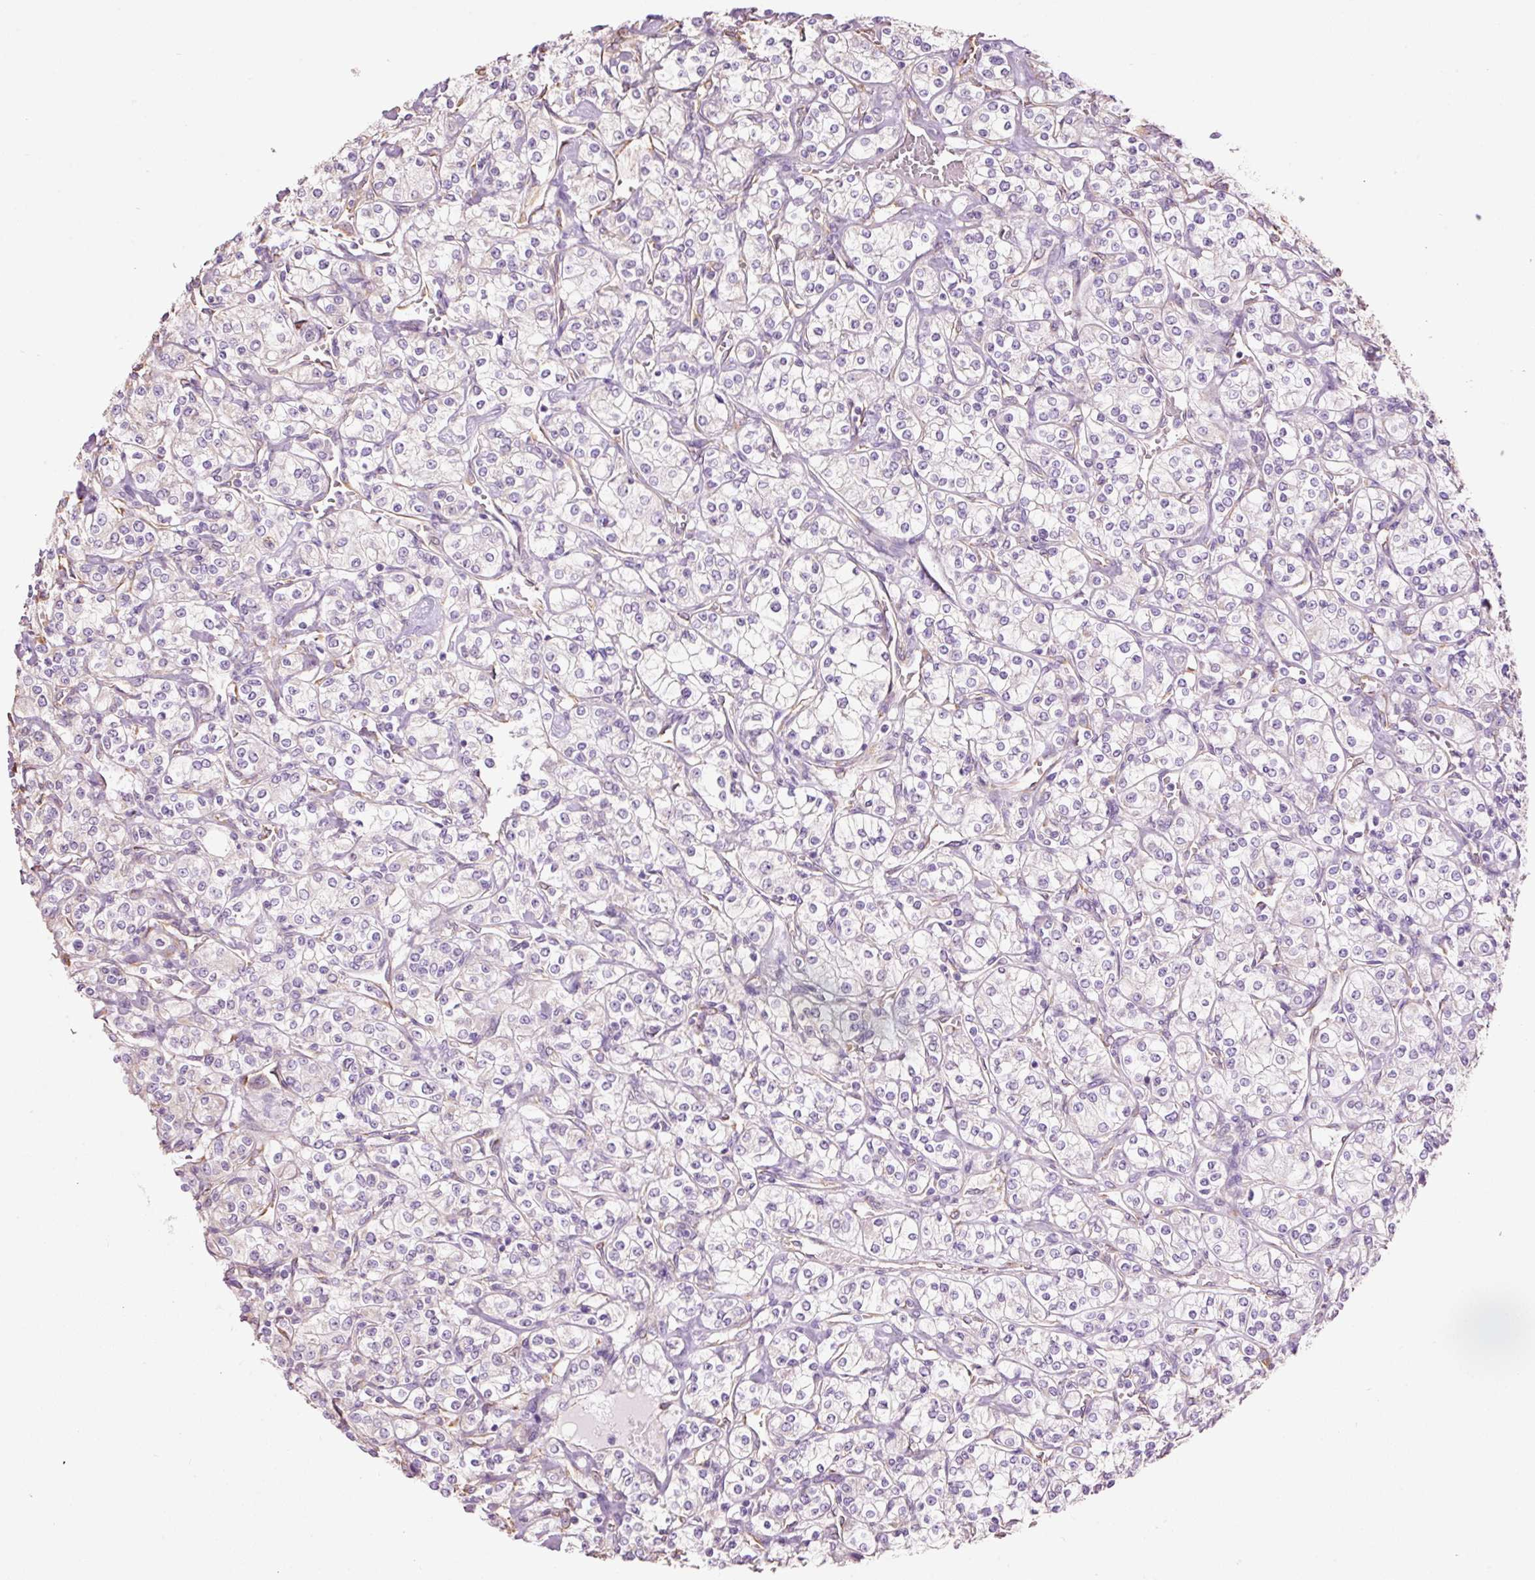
{"staining": {"intensity": "negative", "quantity": "none", "location": "none"}, "tissue": "renal cancer", "cell_type": "Tumor cells", "image_type": "cancer", "snomed": [{"axis": "morphology", "description": "Adenocarcinoma, NOS"}, {"axis": "topography", "description": "Kidney"}], "caption": "Micrograph shows no significant protein positivity in tumor cells of renal adenocarcinoma.", "gene": "GCG", "patient": {"sex": "male", "age": 77}}